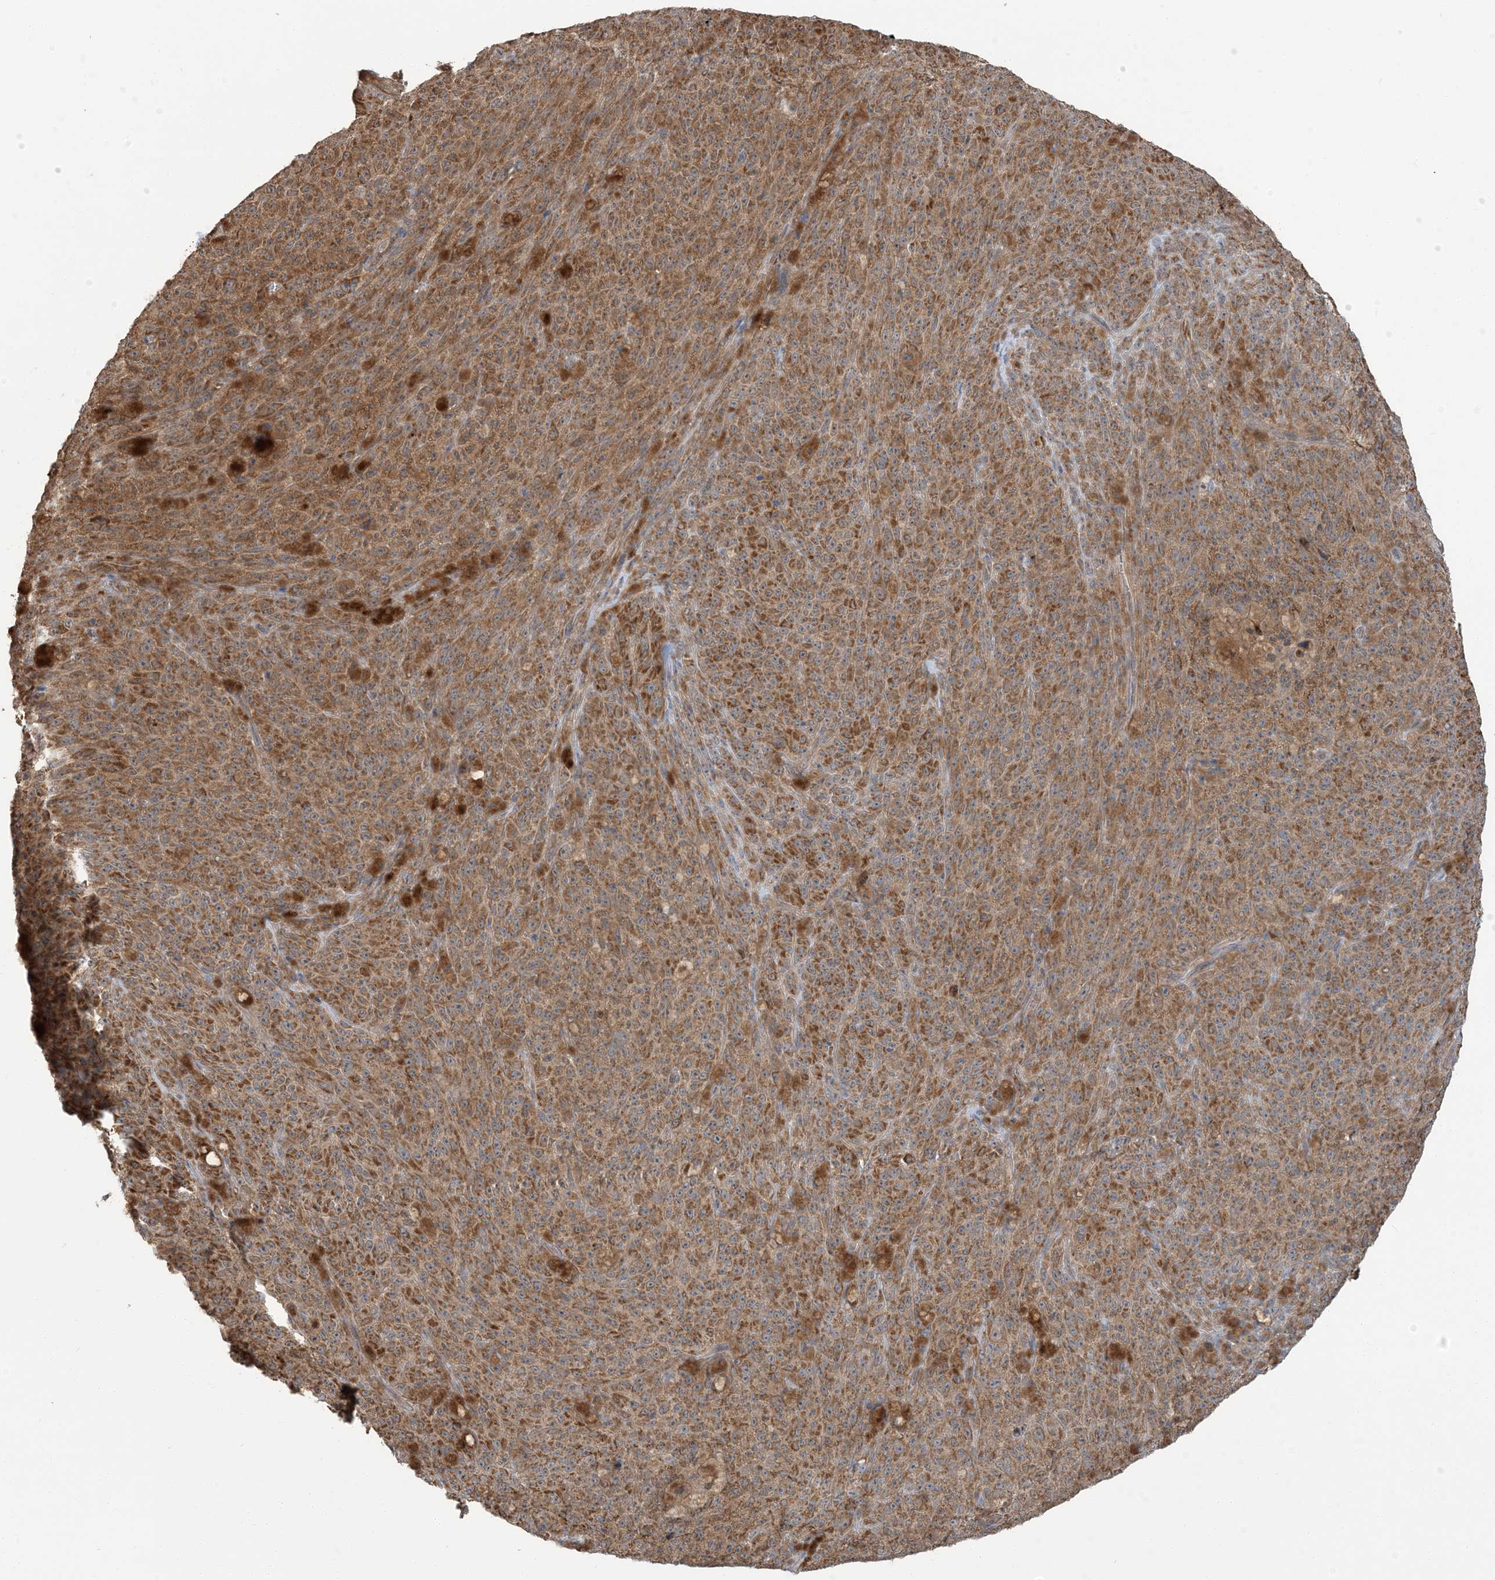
{"staining": {"intensity": "moderate", "quantity": ">75%", "location": "cytoplasmic/membranous"}, "tissue": "melanoma", "cell_type": "Tumor cells", "image_type": "cancer", "snomed": [{"axis": "morphology", "description": "Malignant melanoma, NOS"}, {"axis": "topography", "description": "Skin"}], "caption": "A brown stain highlights moderate cytoplasmic/membranous expression of a protein in human malignant melanoma tumor cells. Immunohistochemistry stains the protein of interest in brown and the nuclei are stained blue.", "gene": "ERI2", "patient": {"sex": "female", "age": 82}}